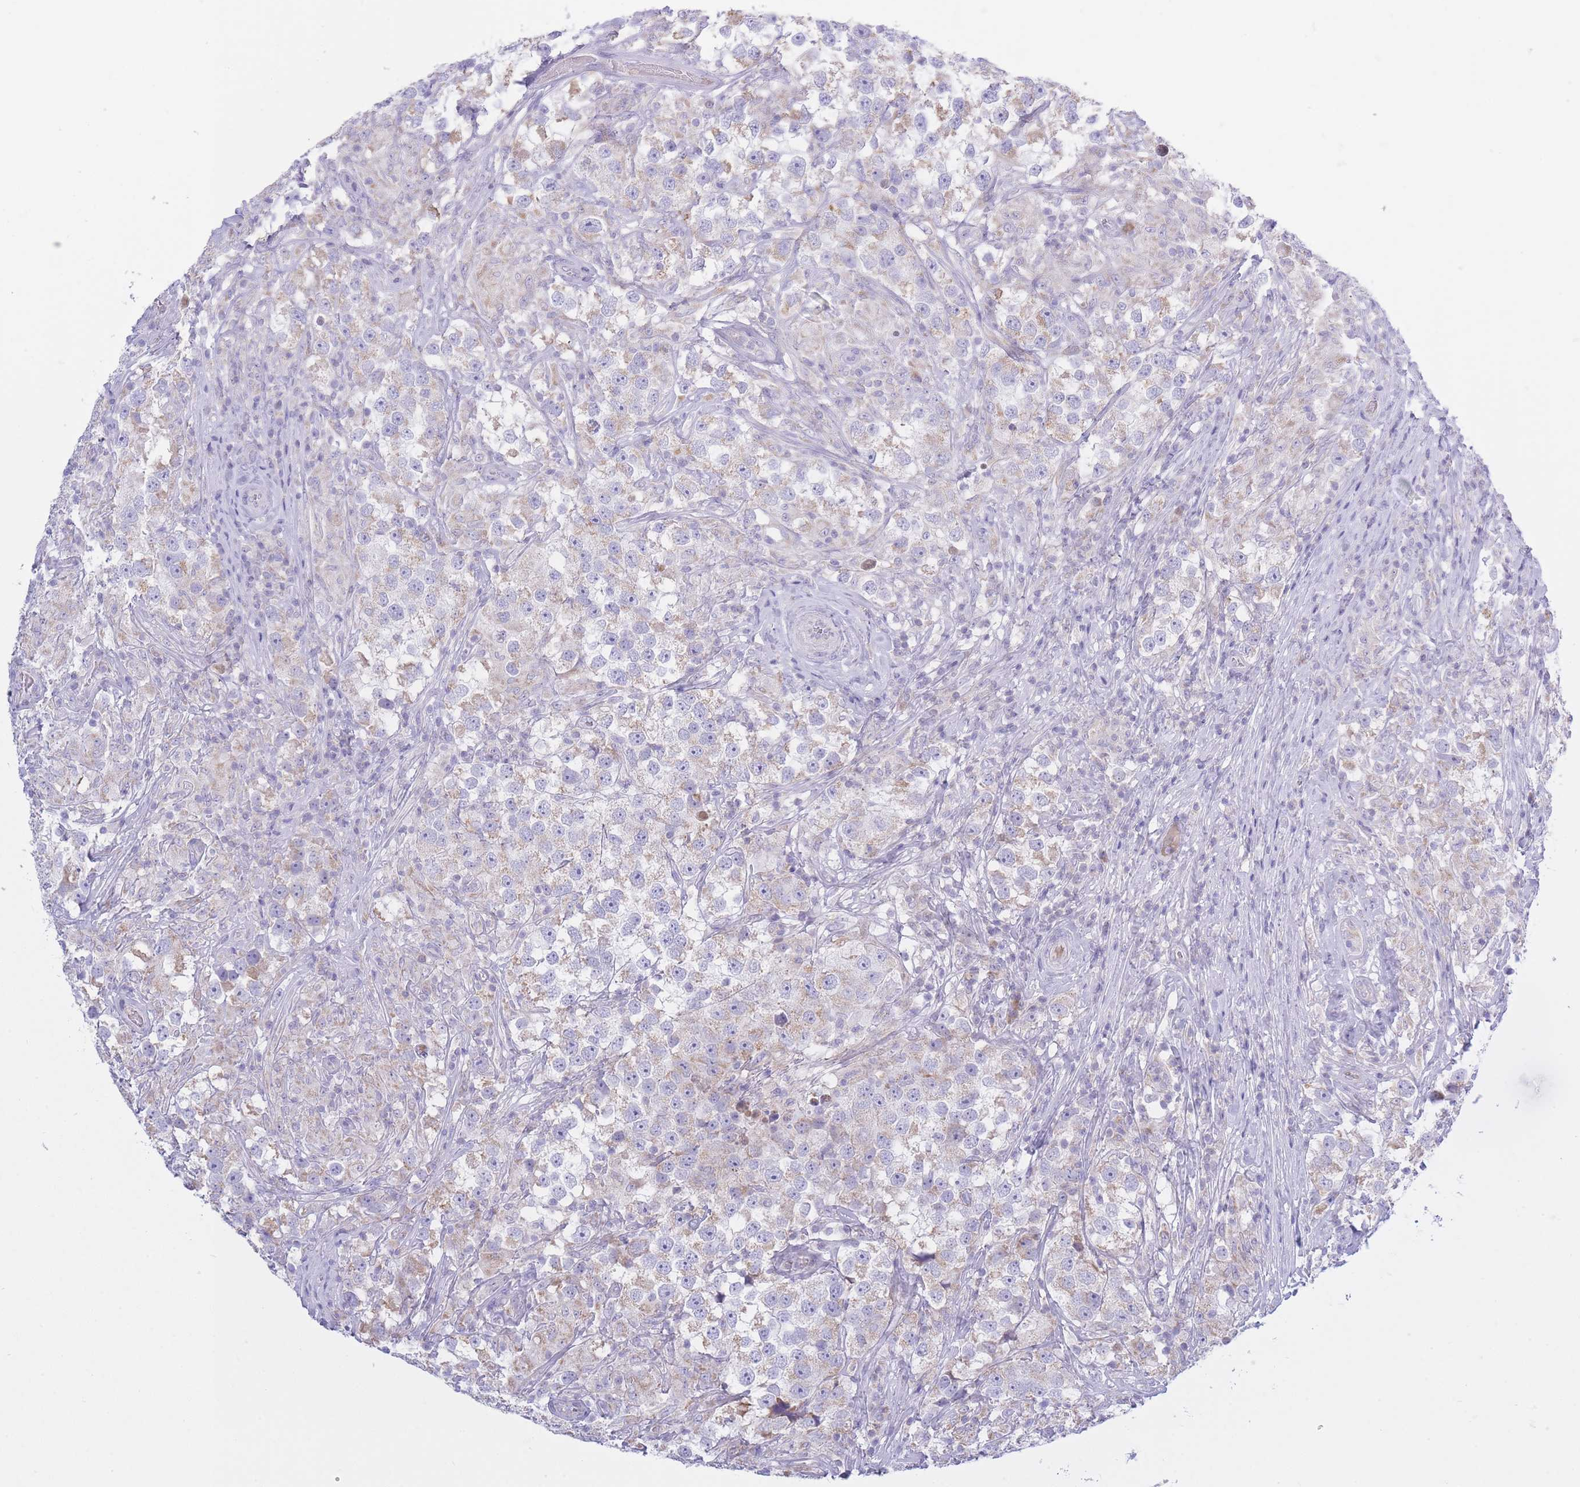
{"staining": {"intensity": "weak", "quantity": "25%-75%", "location": "cytoplasmic/membranous"}, "tissue": "testis cancer", "cell_type": "Tumor cells", "image_type": "cancer", "snomed": [{"axis": "morphology", "description": "Seminoma, NOS"}, {"axis": "topography", "description": "Testis"}], "caption": "Protein staining exhibits weak cytoplasmic/membranous expression in about 25%-75% of tumor cells in testis seminoma.", "gene": "NANP", "patient": {"sex": "male", "age": 46}}